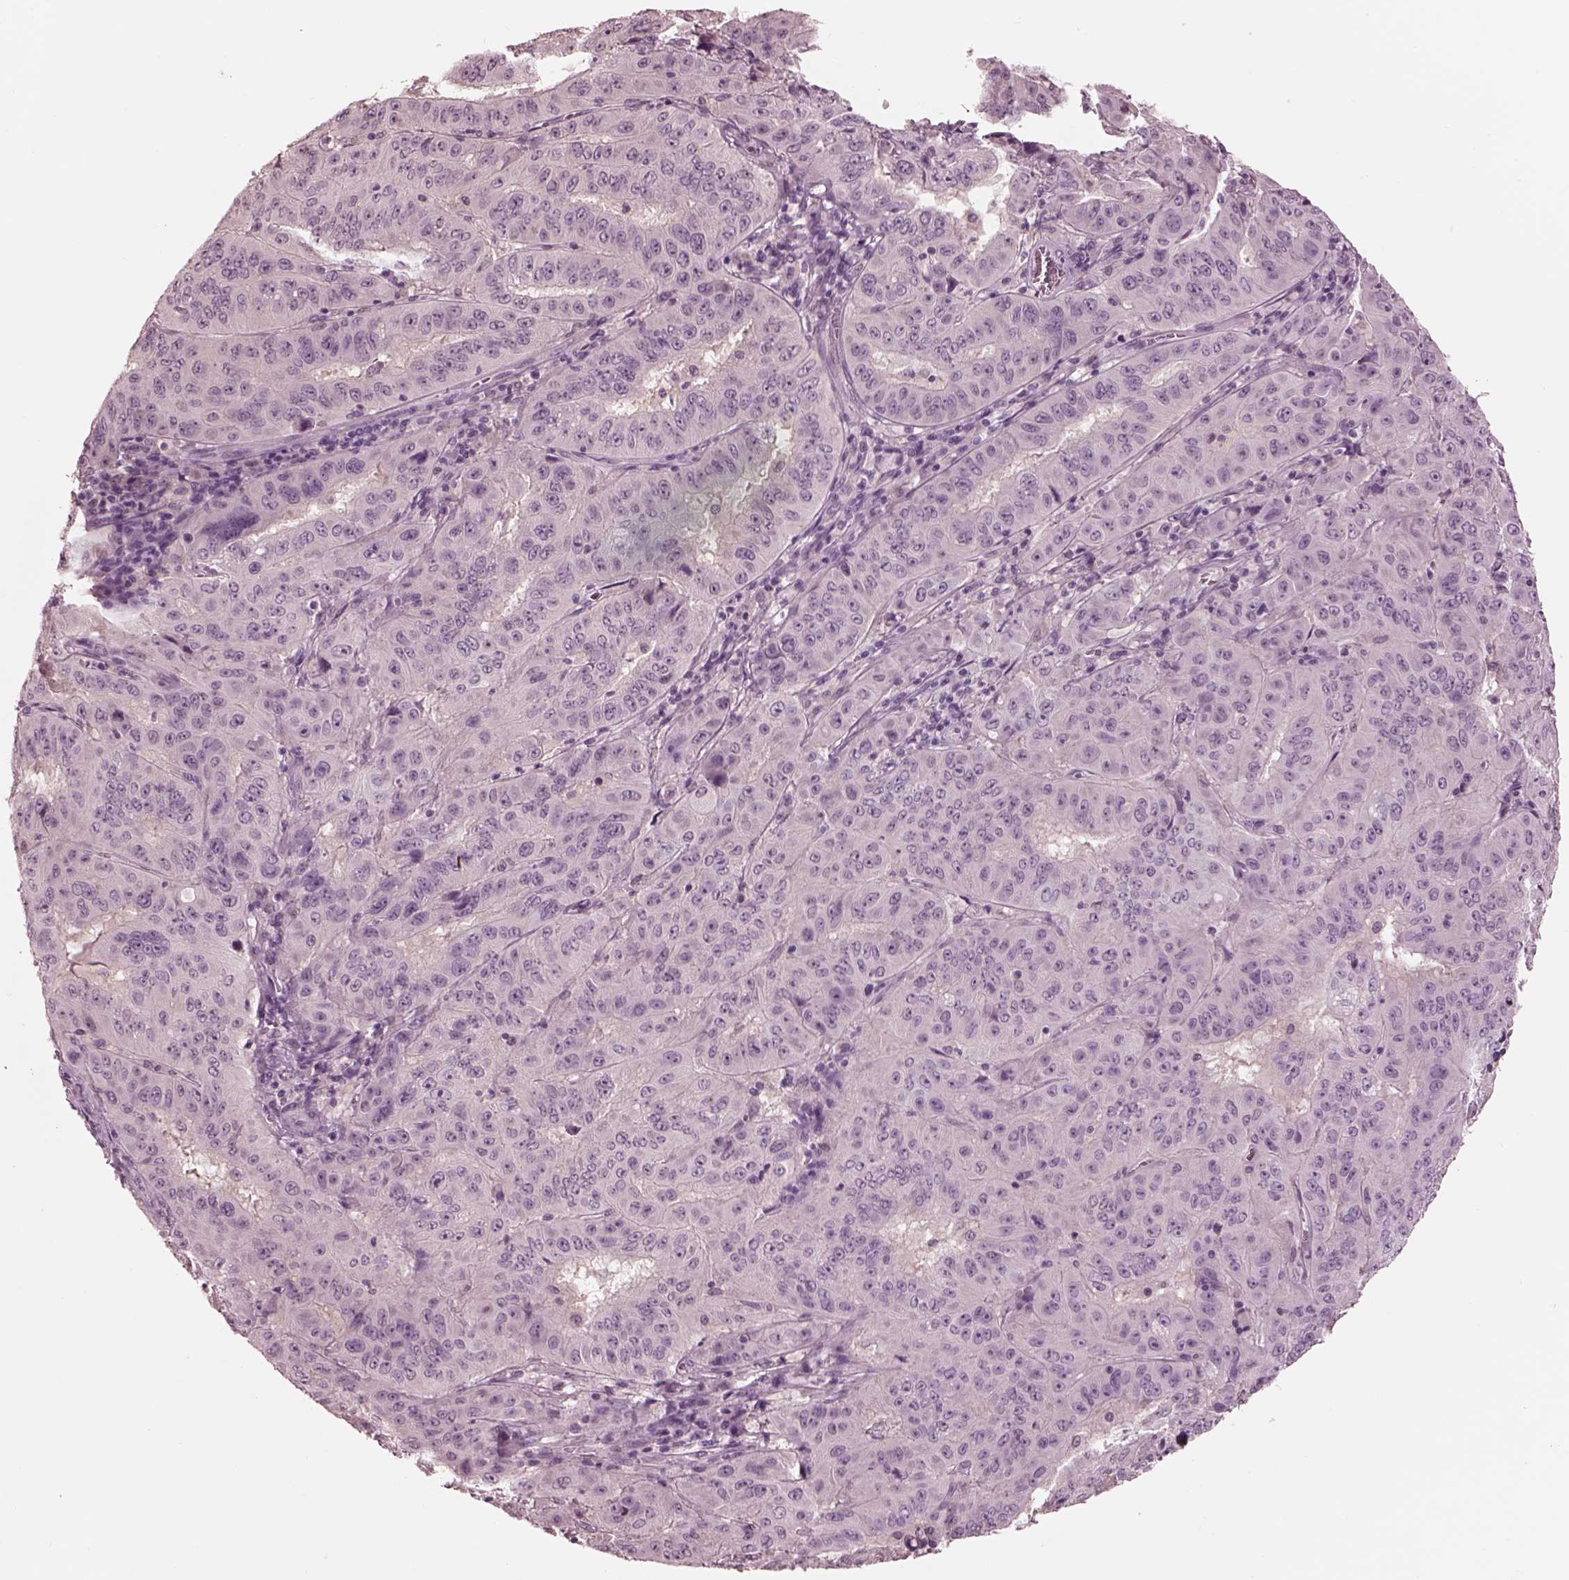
{"staining": {"intensity": "negative", "quantity": "none", "location": "none"}, "tissue": "pancreatic cancer", "cell_type": "Tumor cells", "image_type": "cancer", "snomed": [{"axis": "morphology", "description": "Adenocarcinoma, NOS"}, {"axis": "topography", "description": "Pancreas"}], "caption": "A histopathology image of human pancreatic adenocarcinoma is negative for staining in tumor cells.", "gene": "GARIN4", "patient": {"sex": "male", "age": 63}}